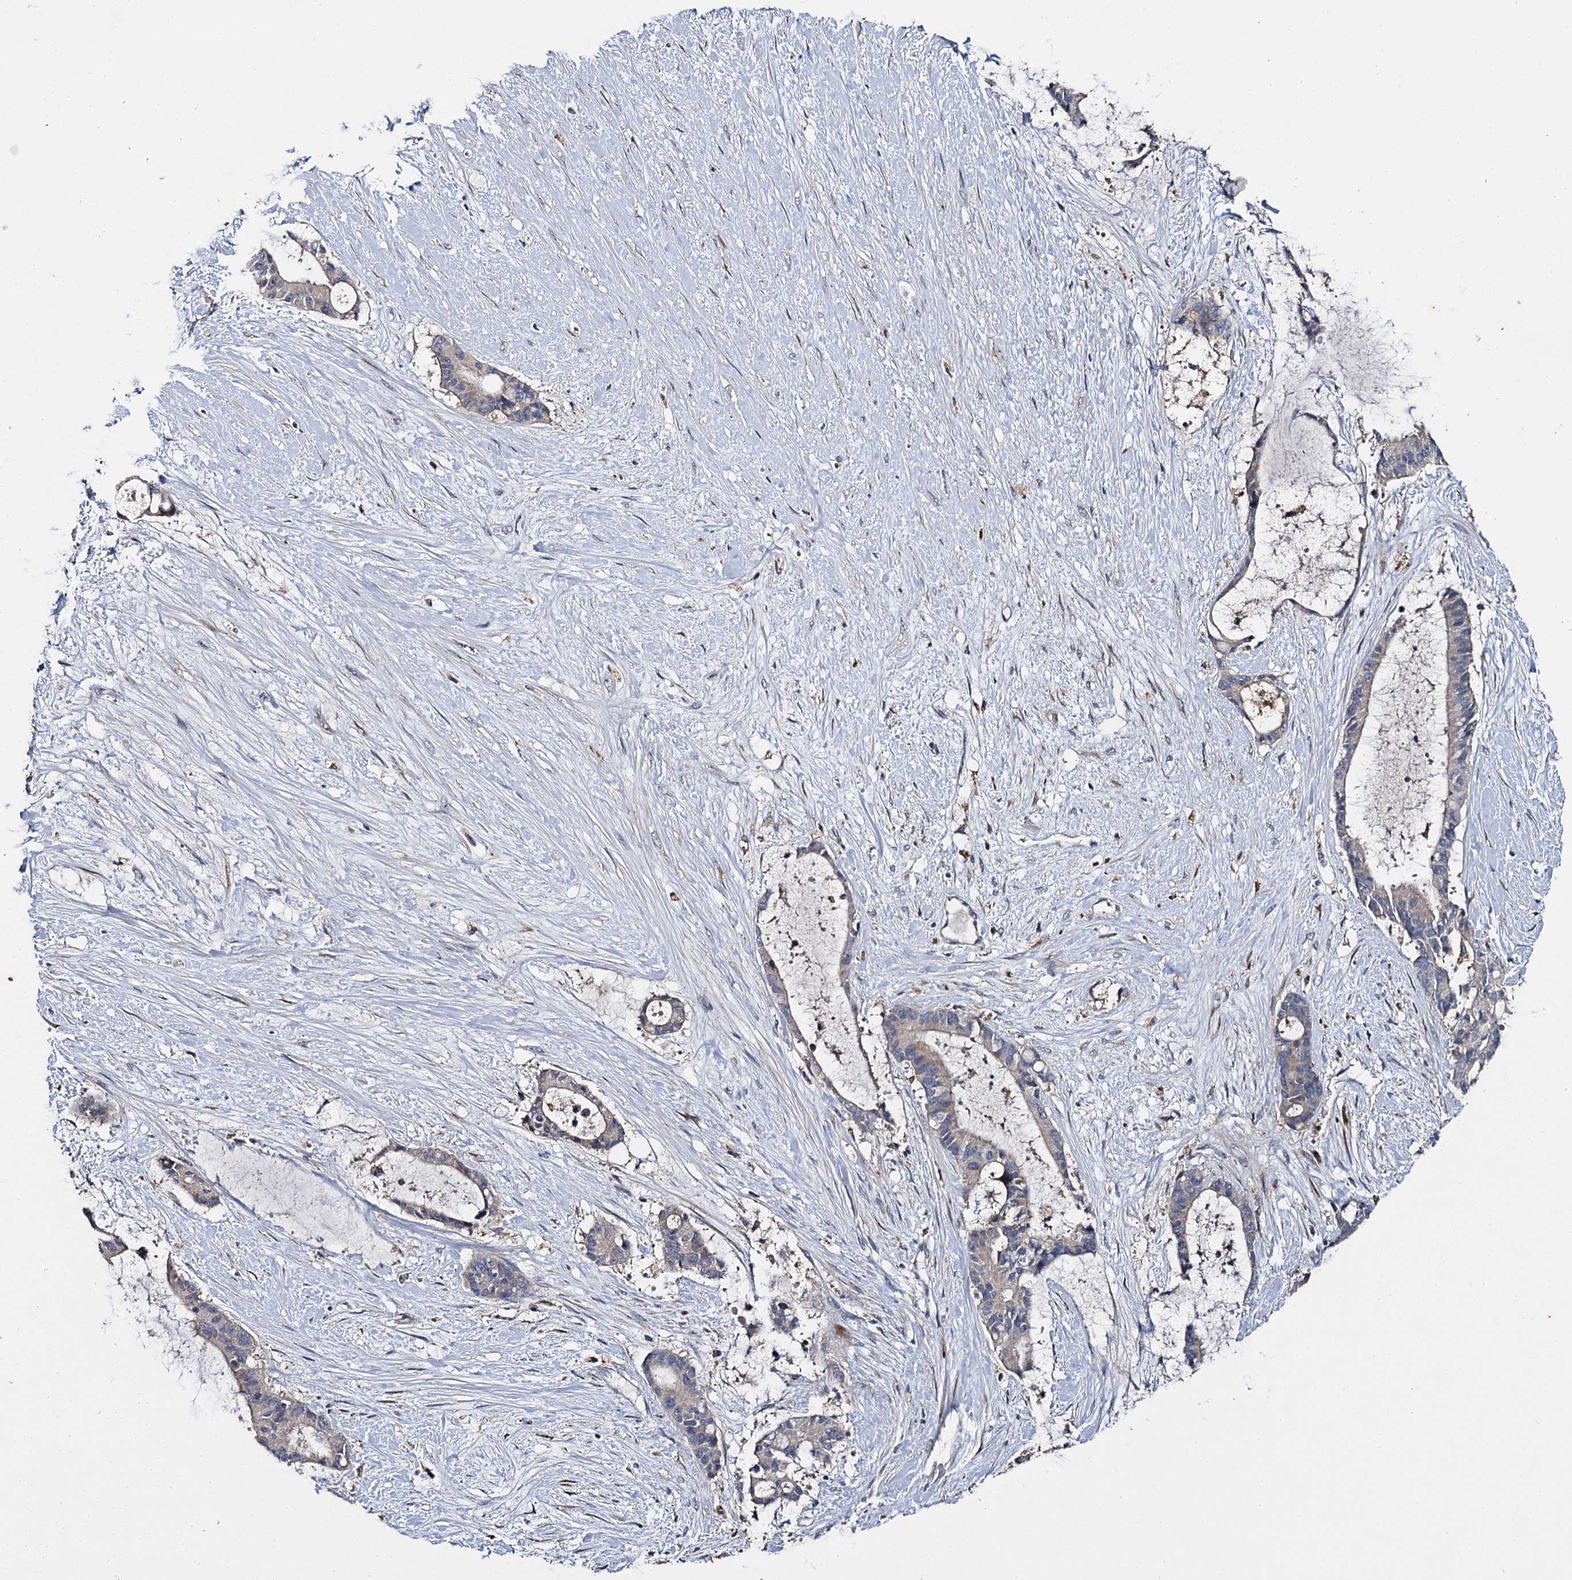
{"staining": {"intensity": "negative", "quantity": "none", "location": "none"}, "tissue": "liver cancer", "cell_type": "Tumor cells", "image_type": "cancer", "snomed": [{"axis": "morphology", "description": "Normal tissue, NOS"}, {"axis": "morphology", "description": "Cholangiocarcinoma"}, {"axis": "topography", "description": "Liver"}, {"axis": "topography", "description": "Peripheral nerve tissue"}], "caption": "Immunohistochemistry histopathology image of neoplastic tissue: liver cancer (cholangiocarcinoma) stained with DAB (3,3'-diaminobenzidine) displays no significant protein positivity in tumor cells.", "gene": "LRRC28", "patient": {"sex": "female", "age": 73}}